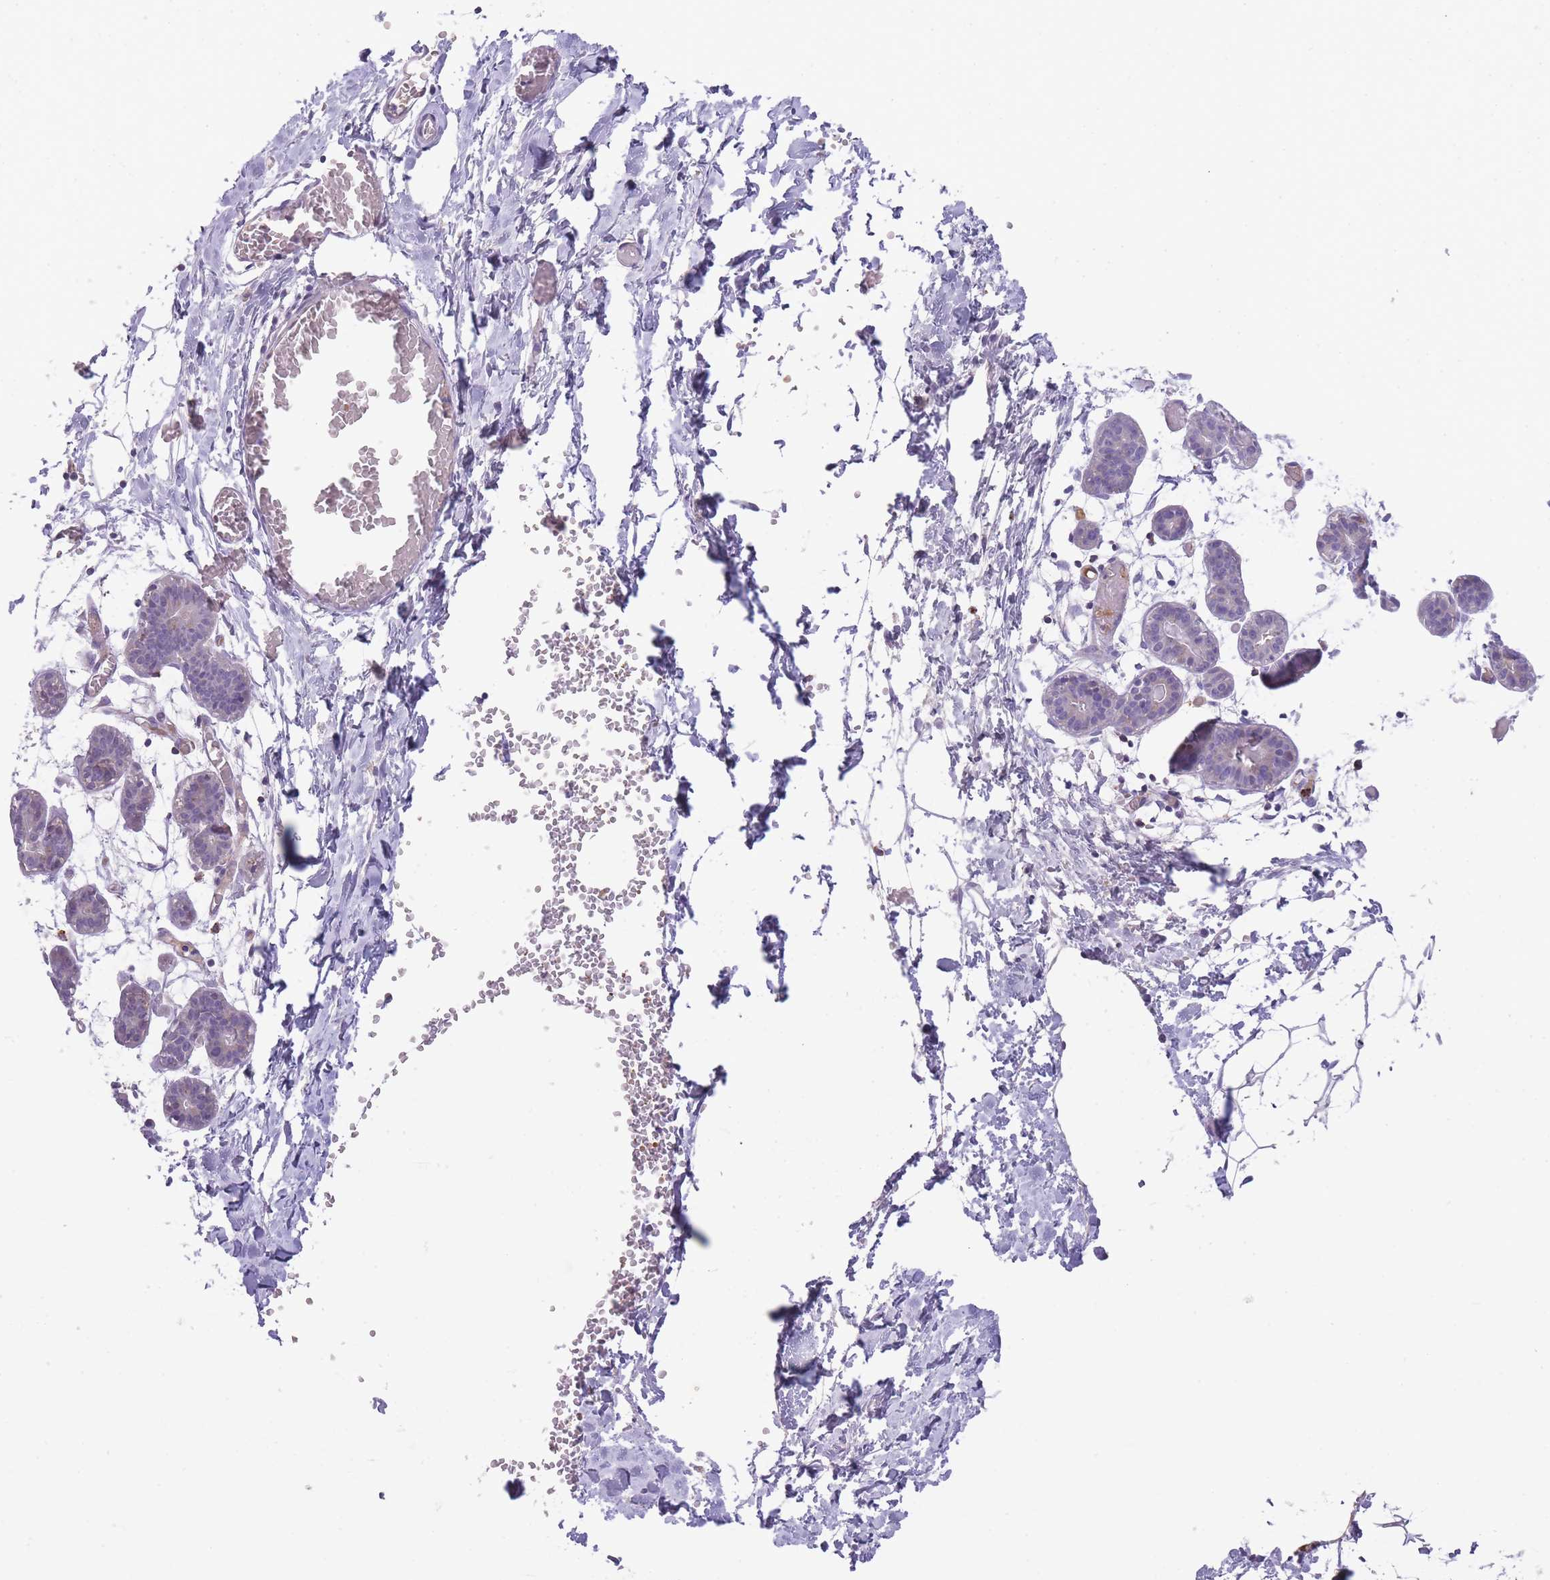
{"staining": {"intensity": "negative", "quantity": "none", "location": "none"}, "tissue": "breast", "cell_type": "Adipocytes", "image_type": "normal", "snomed": [{"axis": "morphology", "description": "Normal tissue, NOS"}, {"axis": "topography", "description": "Breast"}], "caption": "Unremarkable breast was stained to show a protein in brown. There is no significant positivity in adipocytes.", "gene": "GNAT1", "patient": {"sex": "female", "age": 27}}